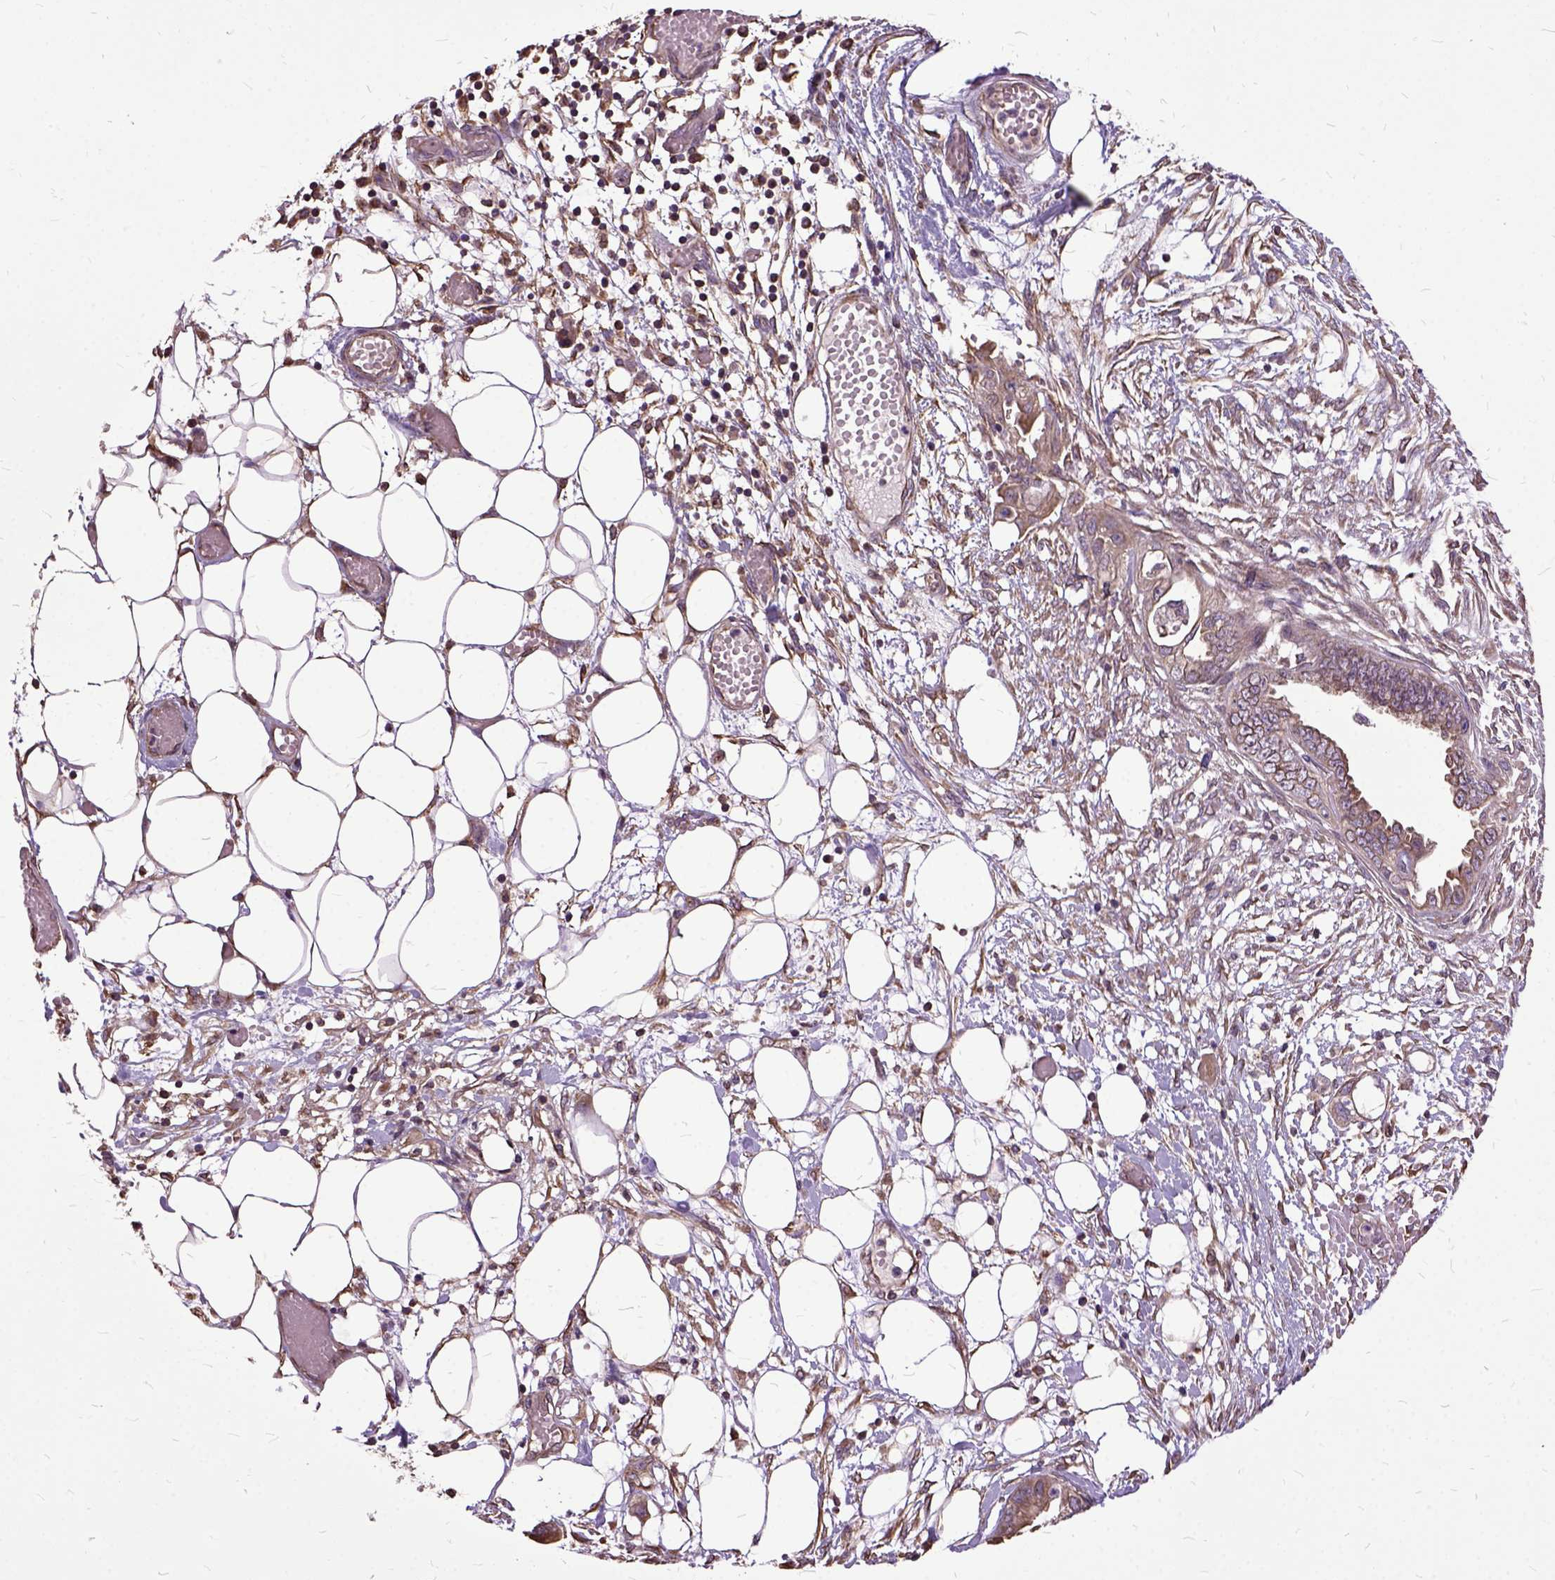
{"staining": {"intensity": "weak", "quantity": ">75%", "location": "cytoplasmic/membranous"}, "tissue": "endometrial cancer", "cell_type": "Tumor cells", "image_type": "cancer", "snomed": [{"axis": "morphology", "description": "Adenocarcinoma, NOS"}, {"axis": "morphology", "description": "Adenocarcinoma, metastatic, NOS"}, {"axis": "topography", "description": "Adipose tissue"}, {"axis": "topography", "description": "Endometrium"}], "caption": "Brown immunohistochemical staining in endometrial metastatic adenocarcinoma demonstrates weak cytoplasmic/membranous positivity in about >75% of tumor cells.", "gene": "AREG", "patient": {"sex": "female", "age": 67}}